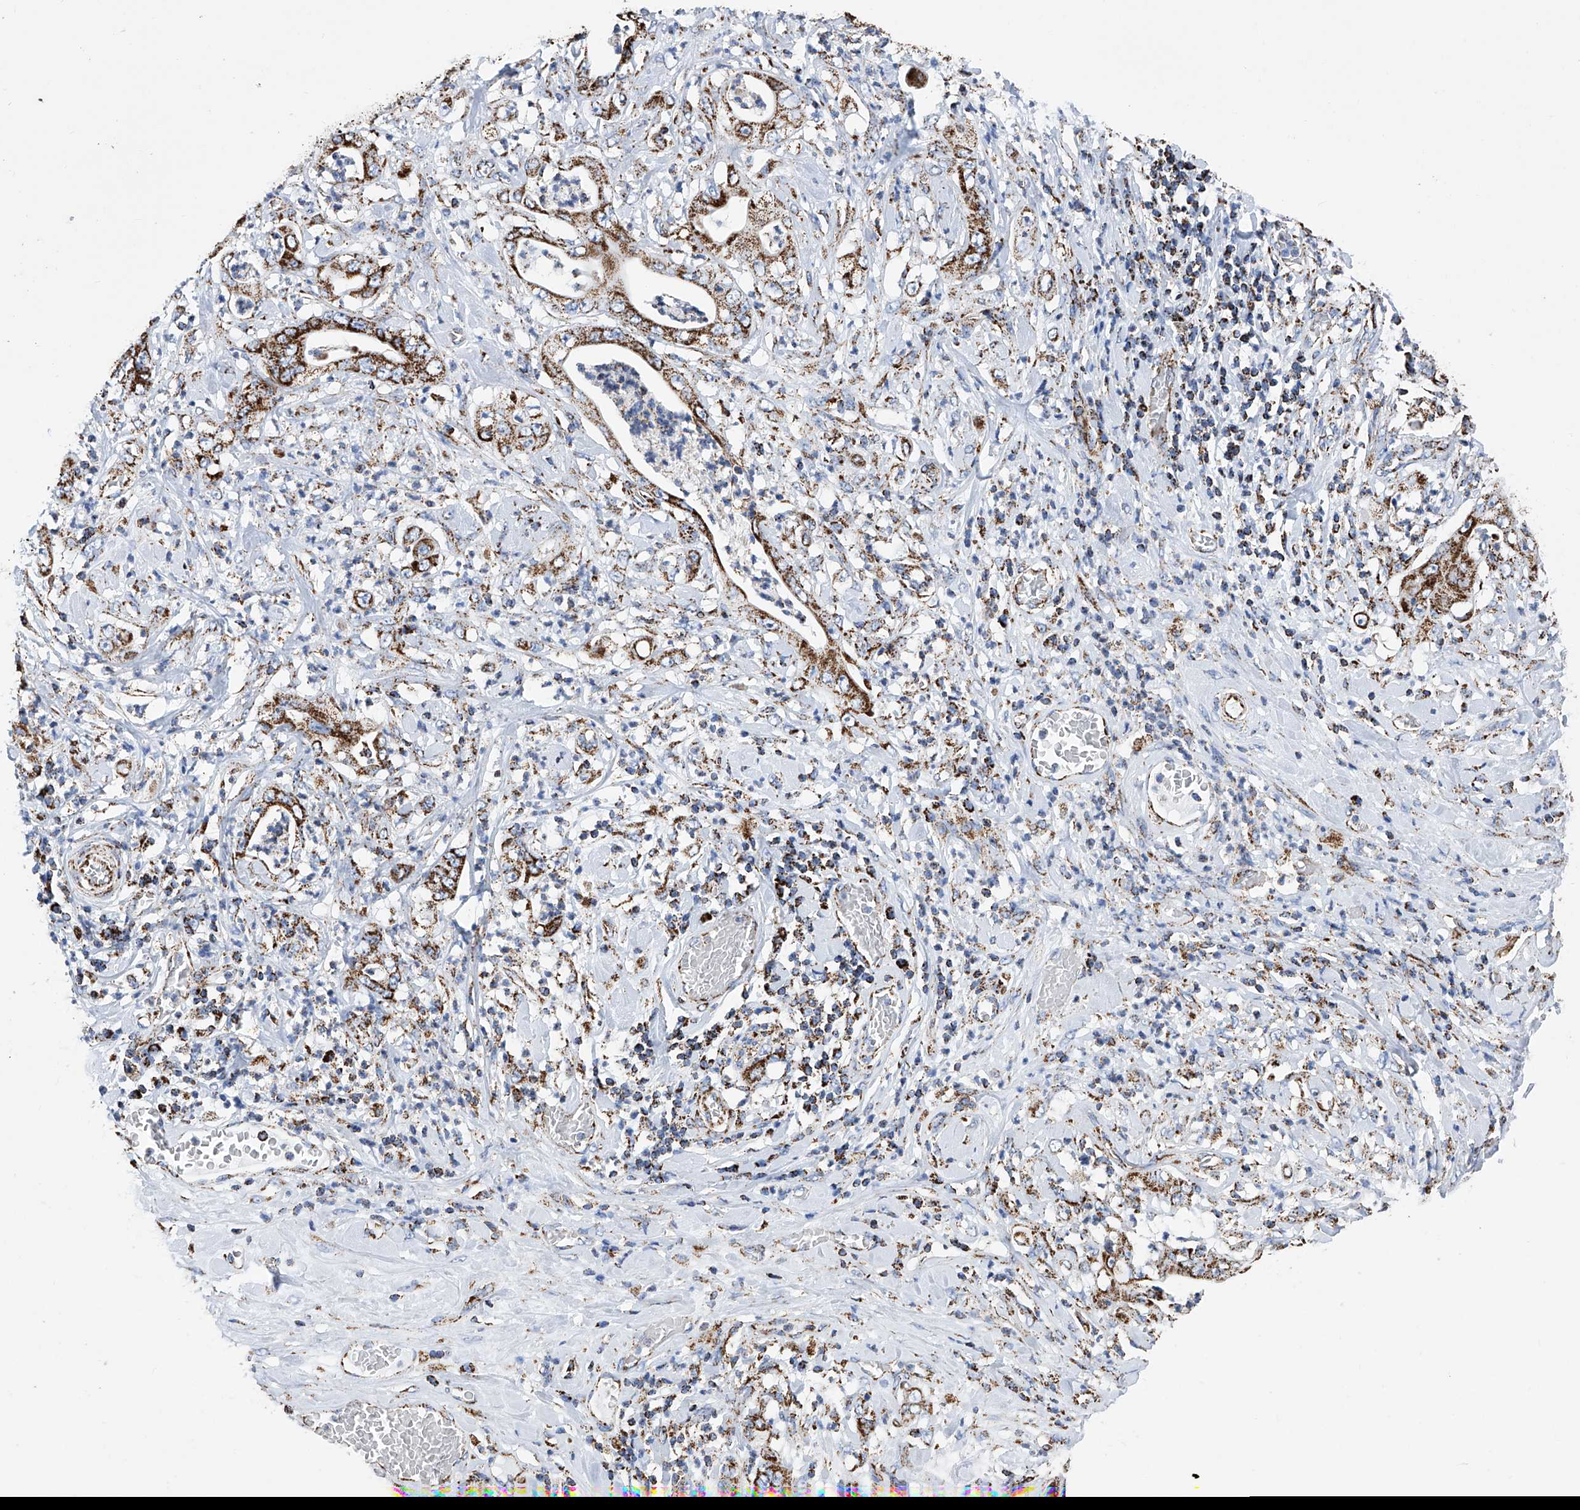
{"staining": {"intensity": "strong", "quantity": ">75%", "location": "cytoplasmic/membranous"}, "tissue": "stomach cancer", "cell_type": "Tumor cells", "image_type": "cancer", "snomed": [{"axis": "morphology", "description": "Adenocarcinoma, NOS"}, {"axis": "topography", "description": "Stomach"}], "caption": "This histopathology image reveals immunohistochemistry staining of stomach cancer (adenocarcinoma), with high strong cytoplasmic/membranous expression in about >75% of tumor cells.", "gene": "ATP5PF", "patient": {"sex": "female", "age": 73}}